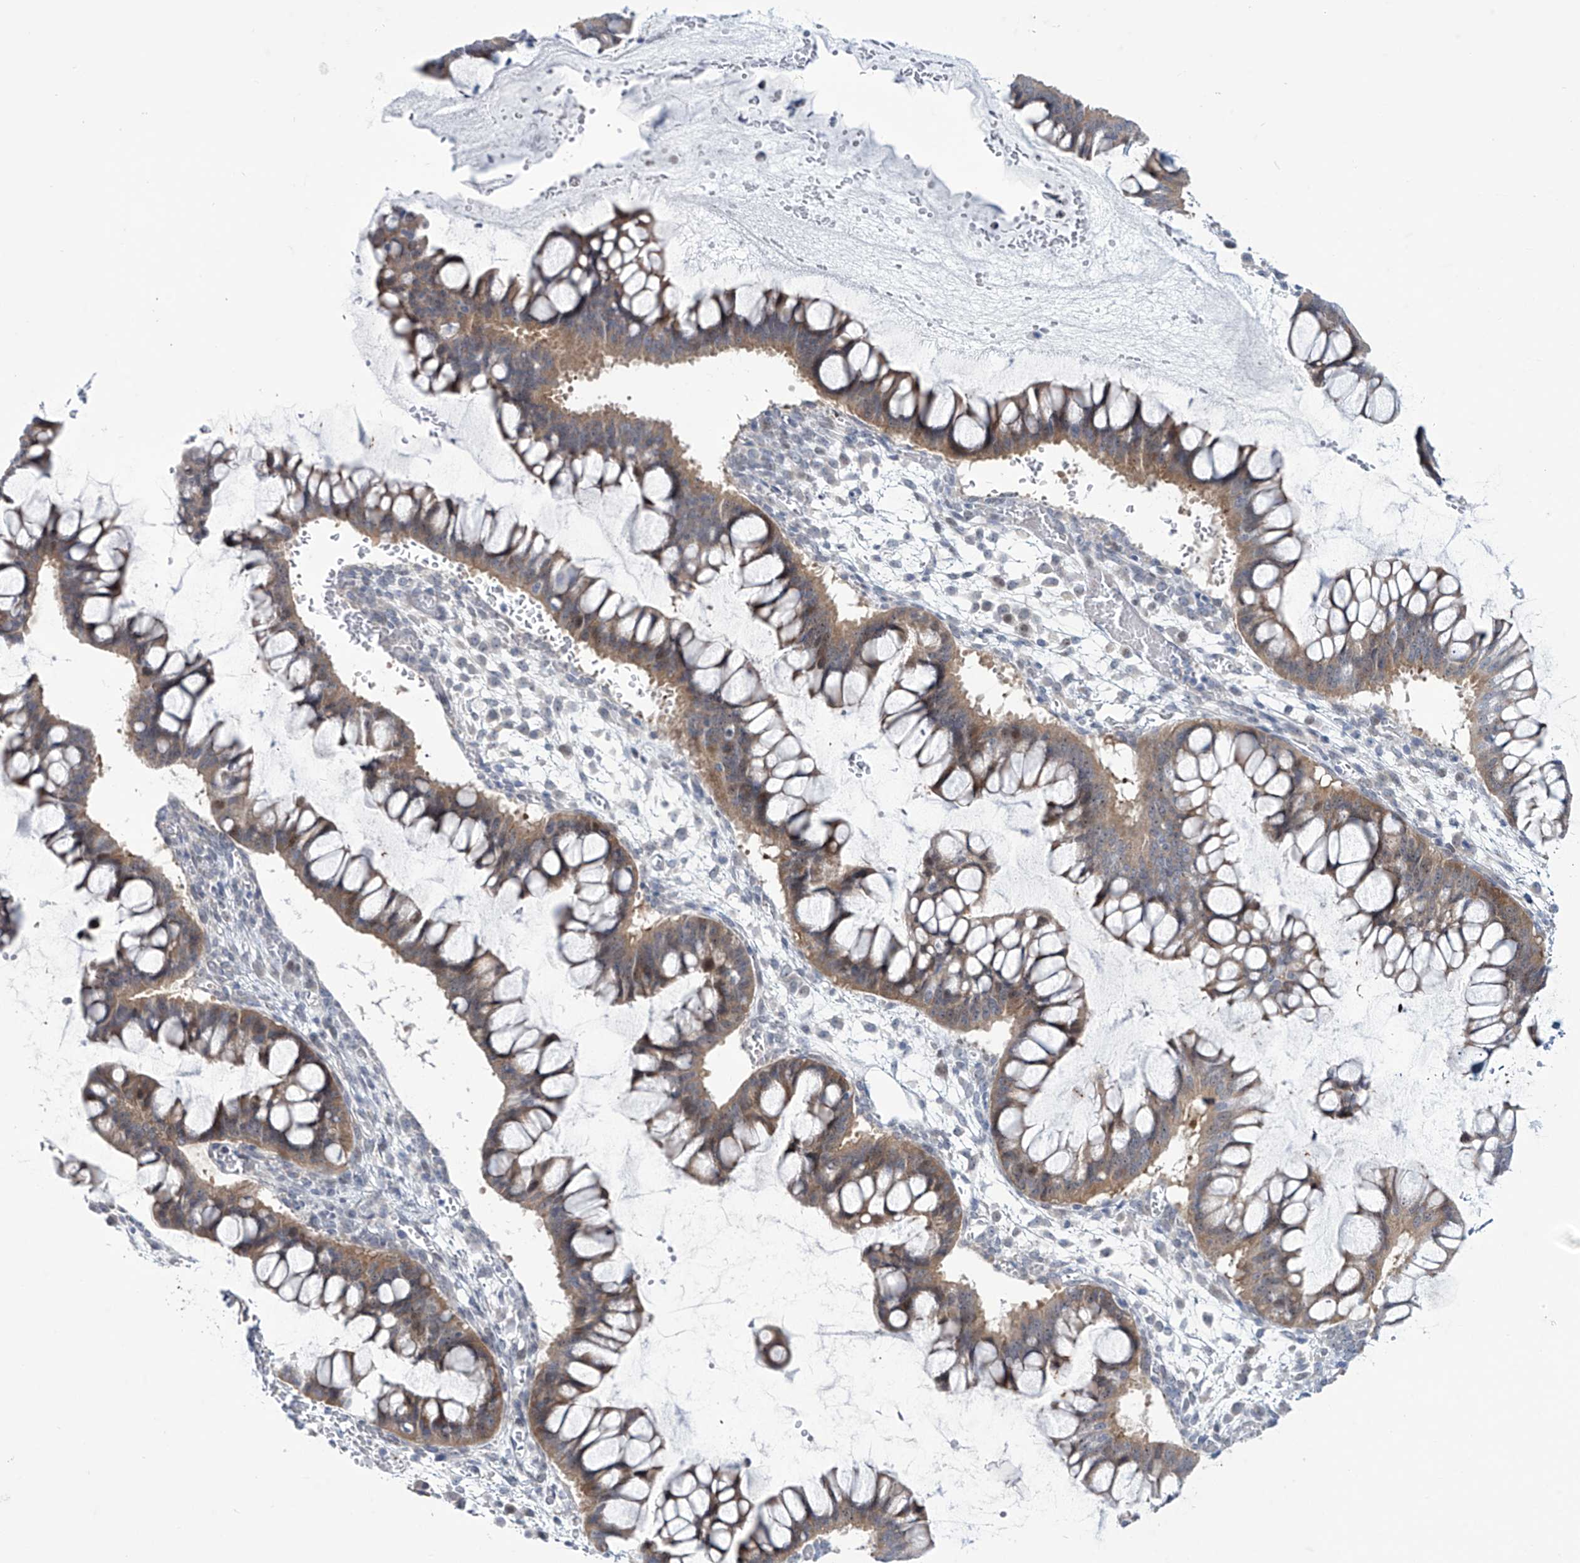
{"staining": {"intensity": "moderate", "quantity": "25%-75%", "location": "cytoplasmic/membranous"}, "tissue": "ovarian cancer", "cell_type": "Tumor cells", "image_type": "cancer", "snomed": [{"axis": "morphology", "description": "Cystadenocarcinoma, mucinous, NOS"}, {"axis": "topography", "description": "Ovary"}], "caption": "Immunohistochemistry photomicrograph of human ovarian mucinous cystadenocarcinoma stained for a protein (brown), which reveals medium levels of moderate cytoplasmic/membranous expression in about 25%-75% of tumor cells.", "gene": "TRIM60", "patient": {"sex": "female", "age": 73}}